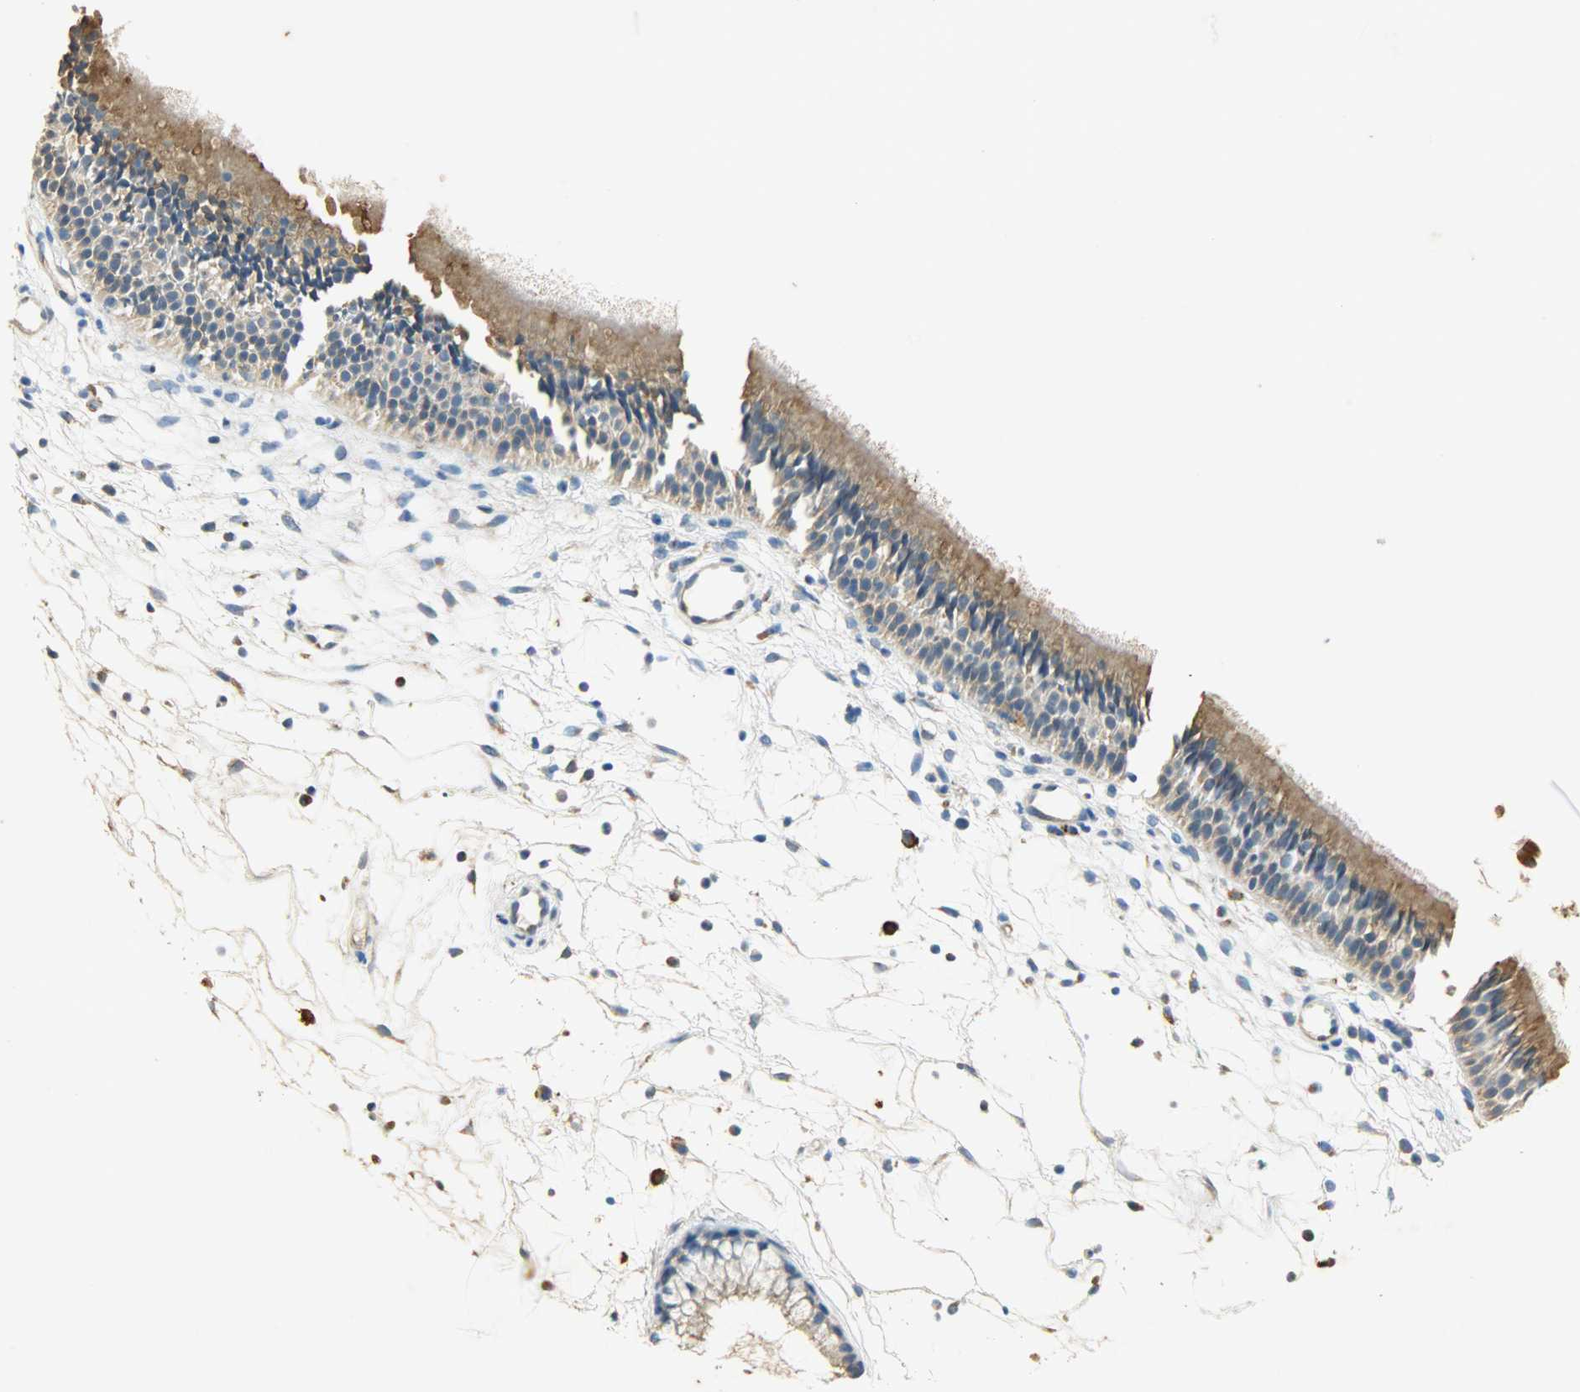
{"staining": {"intensity": "moderate", "quantity": ">75%", "location": "cytoplasmic/membranous"}, "tissue": "nasopharynx", "cell_type": "Respiratory epithelial cells", "image_type": "normal", "snomed": [{"axis": "morphology", "description": "Normal tissue, NOS"}, {"axis": "topography", "description": "Nasopharynx"}], "caption": "A high-resolution photomicrograph shows immunohistochemistry staining of unremarkable nasopharynx, which shows moderate cytoplasmic/membranous positivity in approximately >75% of respiratory epithelial cells. (DAB IHC, brown staining for protein, blue staining for nuclei).", "gene": "HSPA5", "patient": {"sex": "female", "age": 54}}